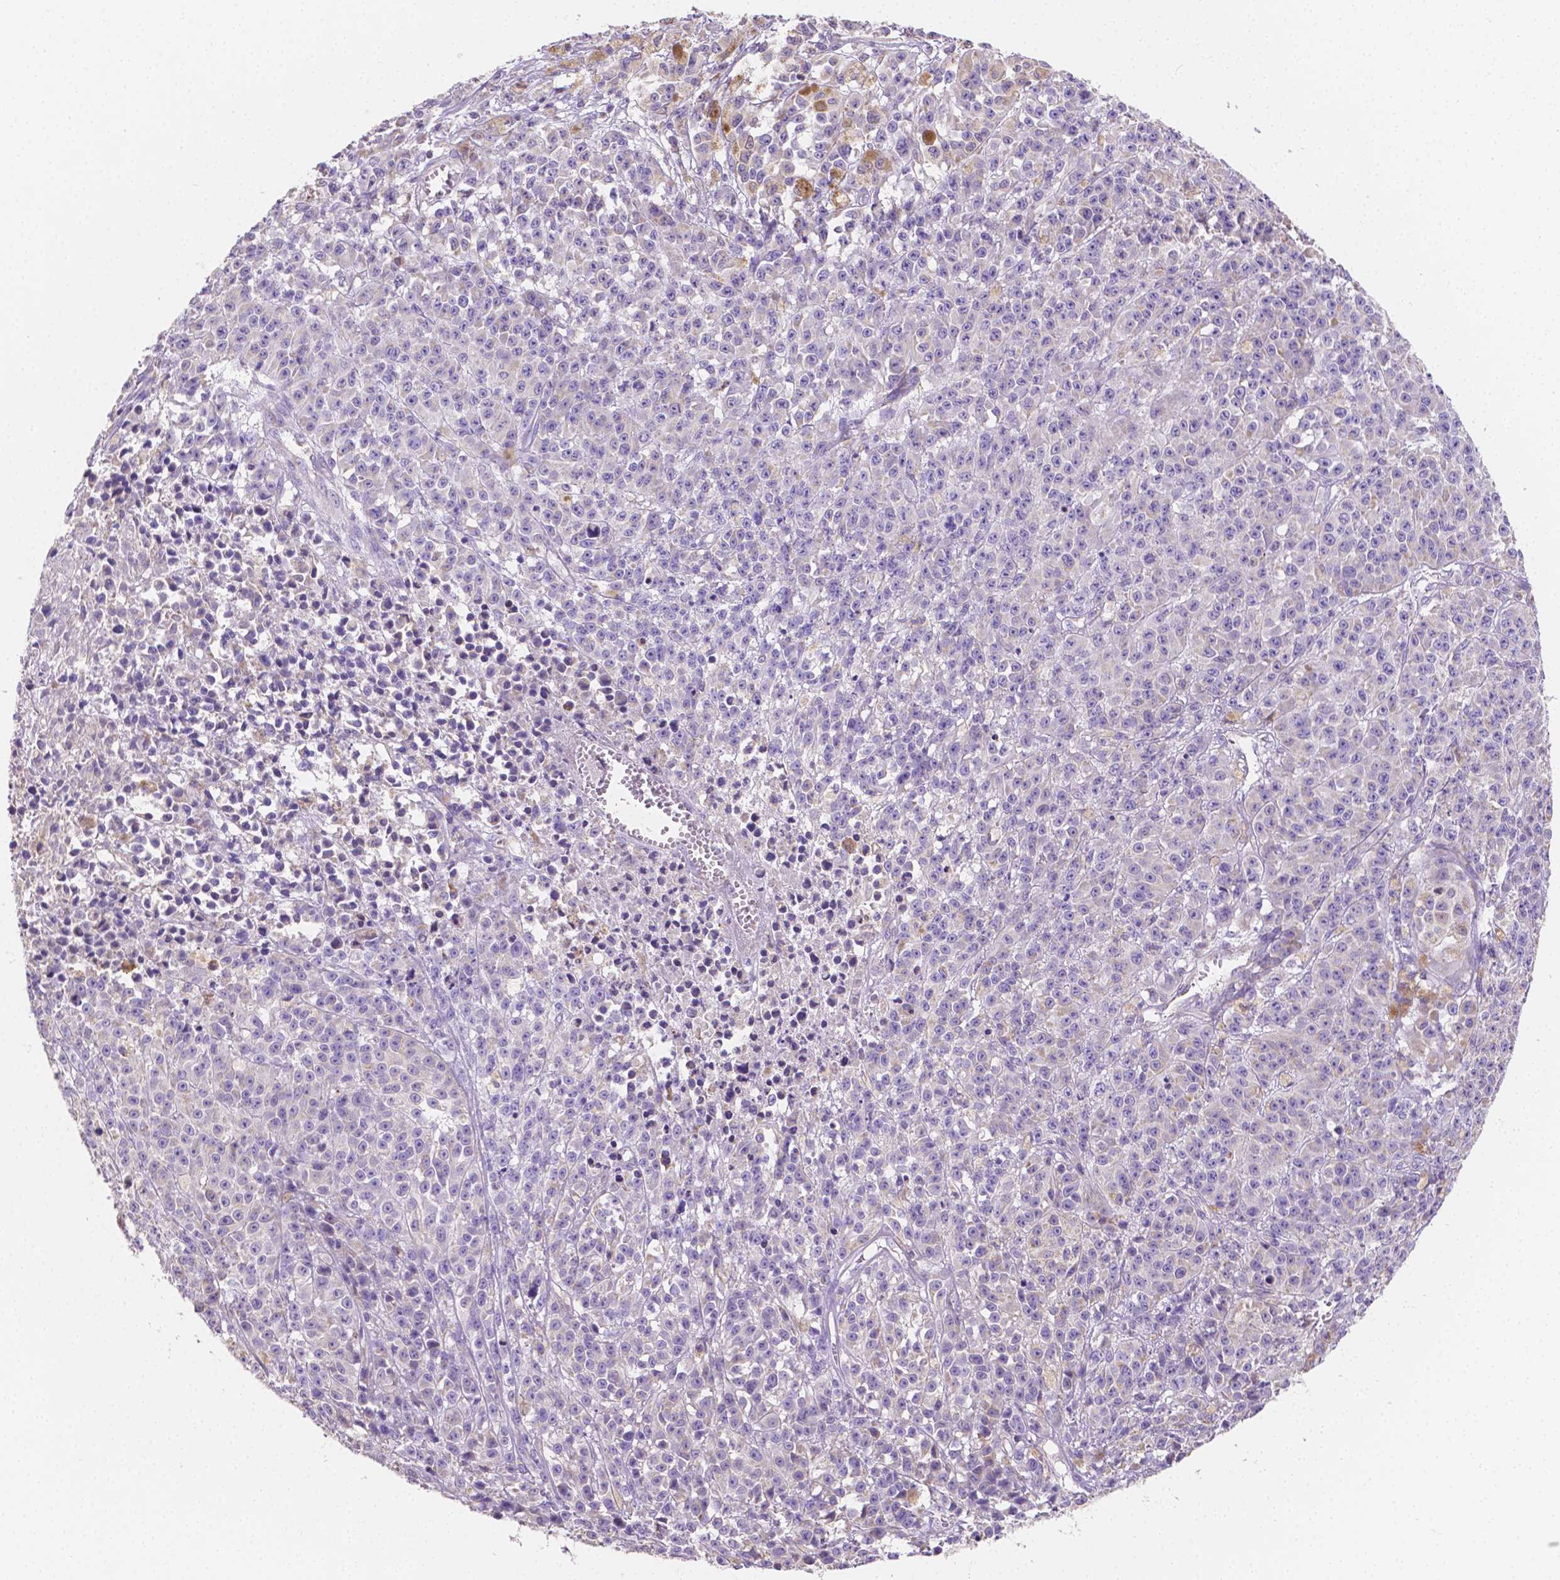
{"staining": {"intensity": "negative", "quantity": "none", "location": "none"}, "tissue": "melanoma", "cell_type": "Tumor cells", "image_type": "cancer", "snomed": [{"axis": "morphology", "description": "Malignant melanoma, NOS"}, {"axis": "topography", "description": "Skin"}], "caption": "Image shows no protein positivity in tumor cells of malignant melanoma tissue.", "gene": "TMEM130", "patient": {"sex": "female", "age": 58}}